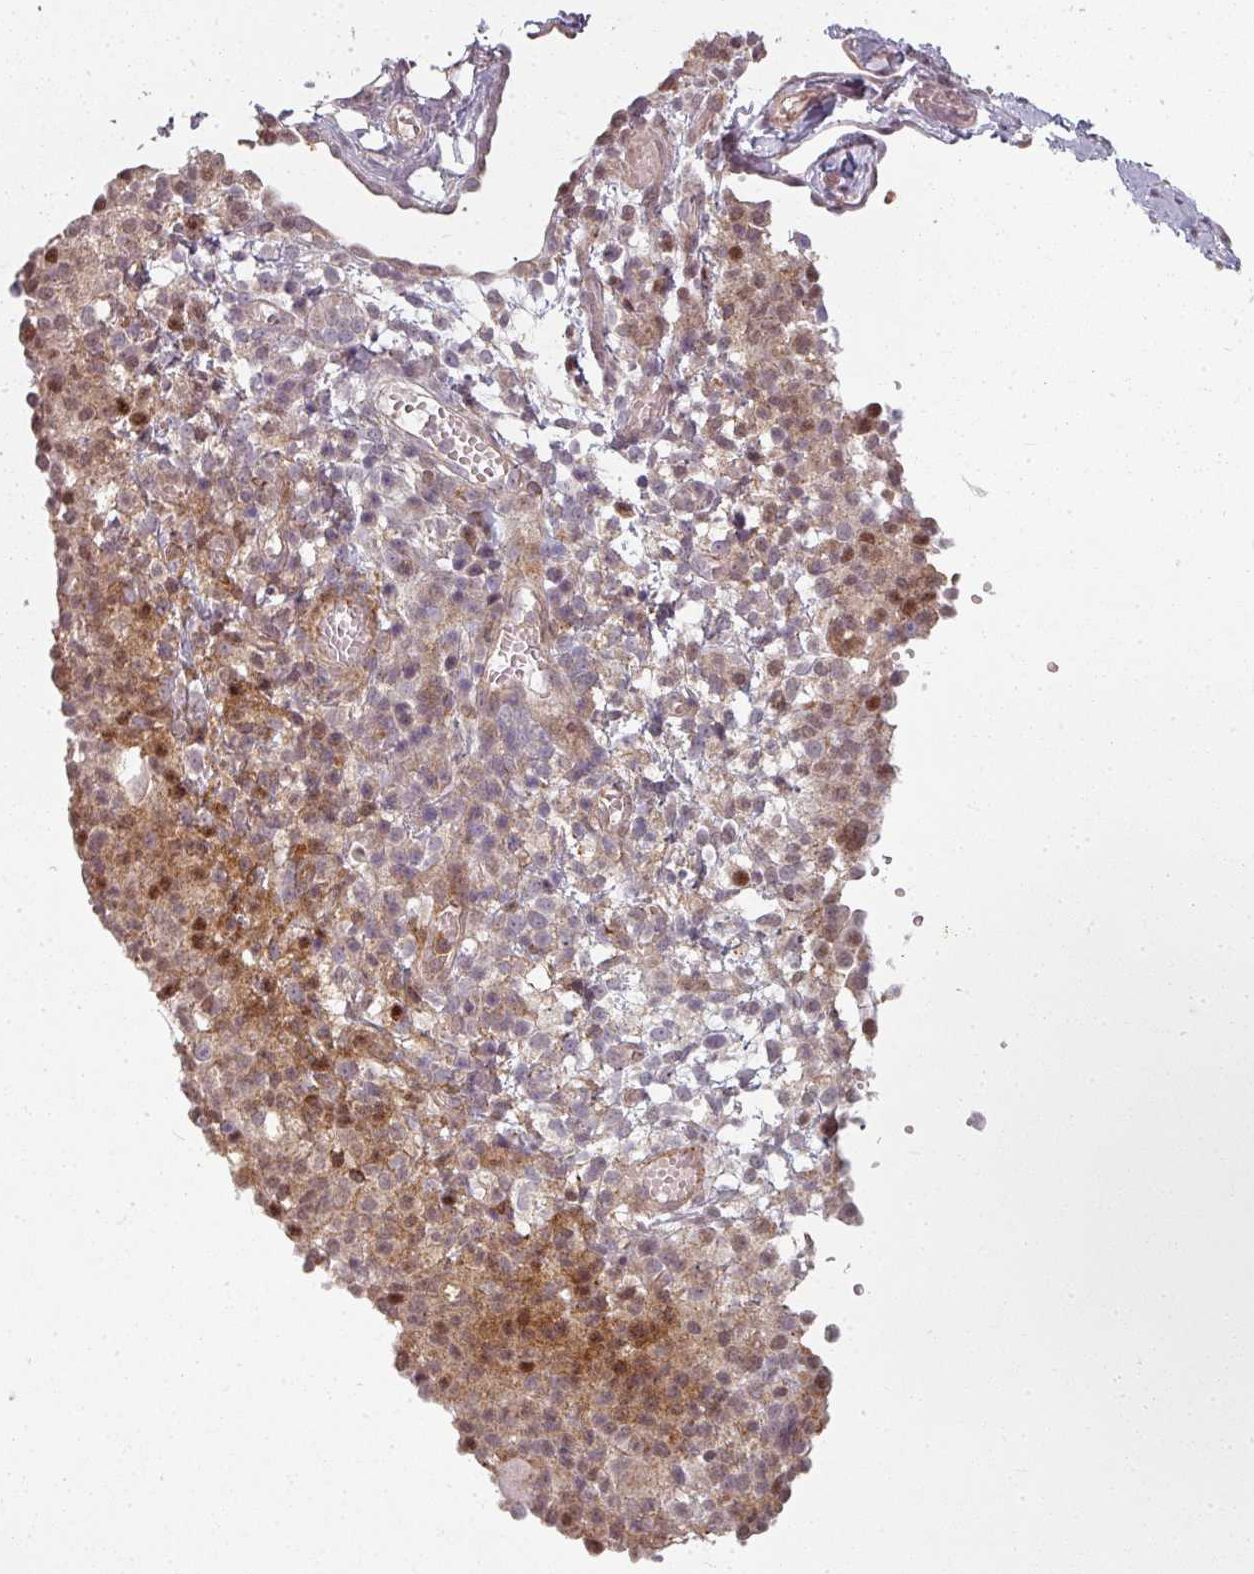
{"staining": {"intensity": "moderate", "quantity": "25%-75%", "location": "cytoplasmic/membranous,nuclear"}, "tissue": "ovarian cancer", "cell_type": "Tumor cells", "image_type": "cancer", "snomed": [{"axis": "morphology", "description": "Carcinoma, endometroid"}, {"axis": "topography", "description": "Ovary"}], "caption": "Immunohistochemistry (DAB (3,3'-diaminobenzidine)) staining of ovarian cancer (endometroid carcinoma) demonstrates moderate cytoplasmic/membranous and nuclear protein expression in approximately 25%-75% of tumor cells.", "gene": "CLIC1", "patient": {"sex": "female", "age": 42}}